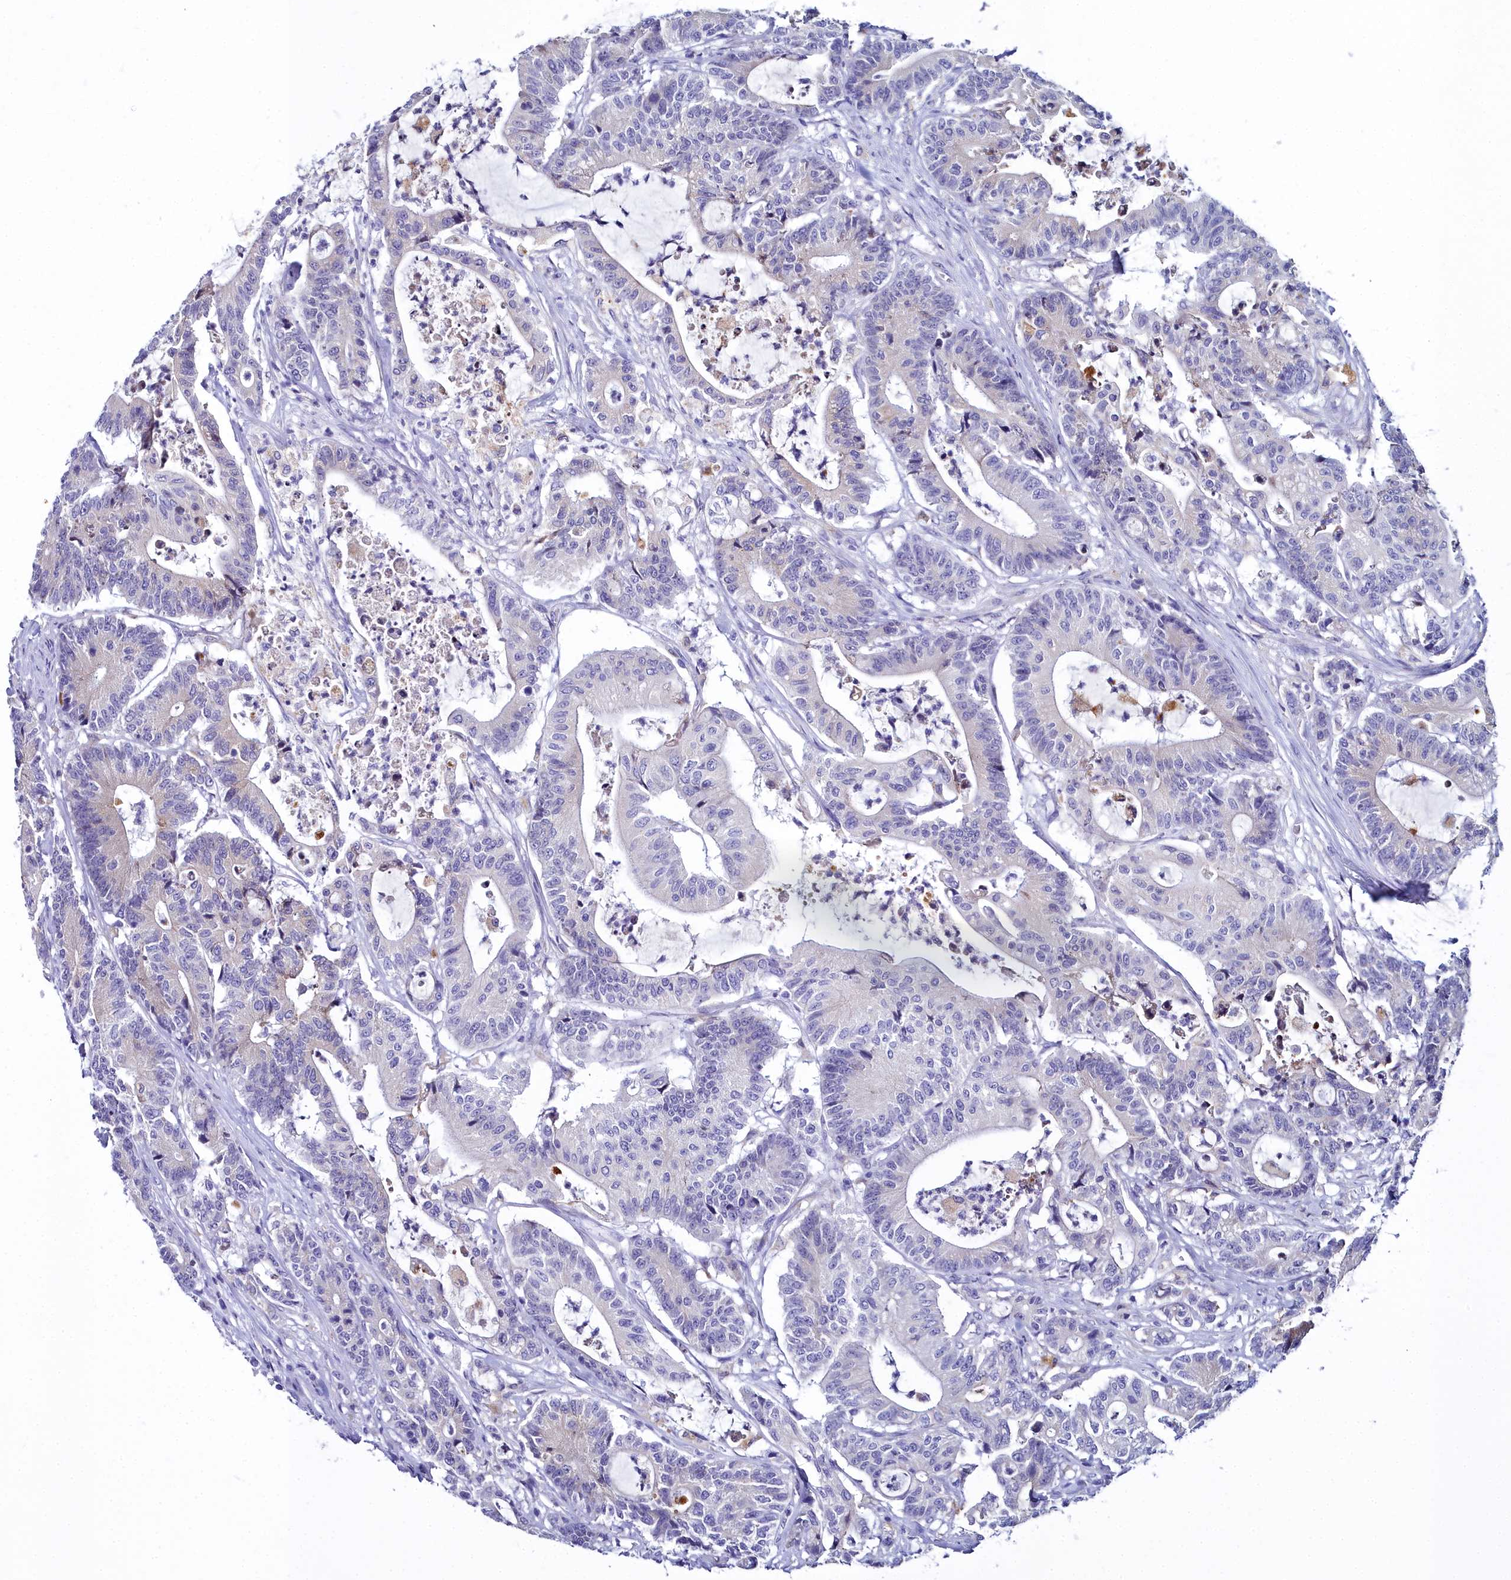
{"staining": {"intensity": "negative", "quantity": "none", "location": "none"}, "tissue": "colorectal cancer", "cell_type": "Tumor cells", "image_type": "cancer", "snomed": [{"axis": "morphology", "description": "Adenocarcinoma, NOS"}, {"axis": "topography", "description": "Colon"}], "caption": "This is an immunohistochemistry (IHC) photomicrograph of human colorectal cancer (adenocarcinoma). There is no staining in tumor cells.", "gene": "ELAPOR2", "patient": {"sex": "female", "age": 84}}